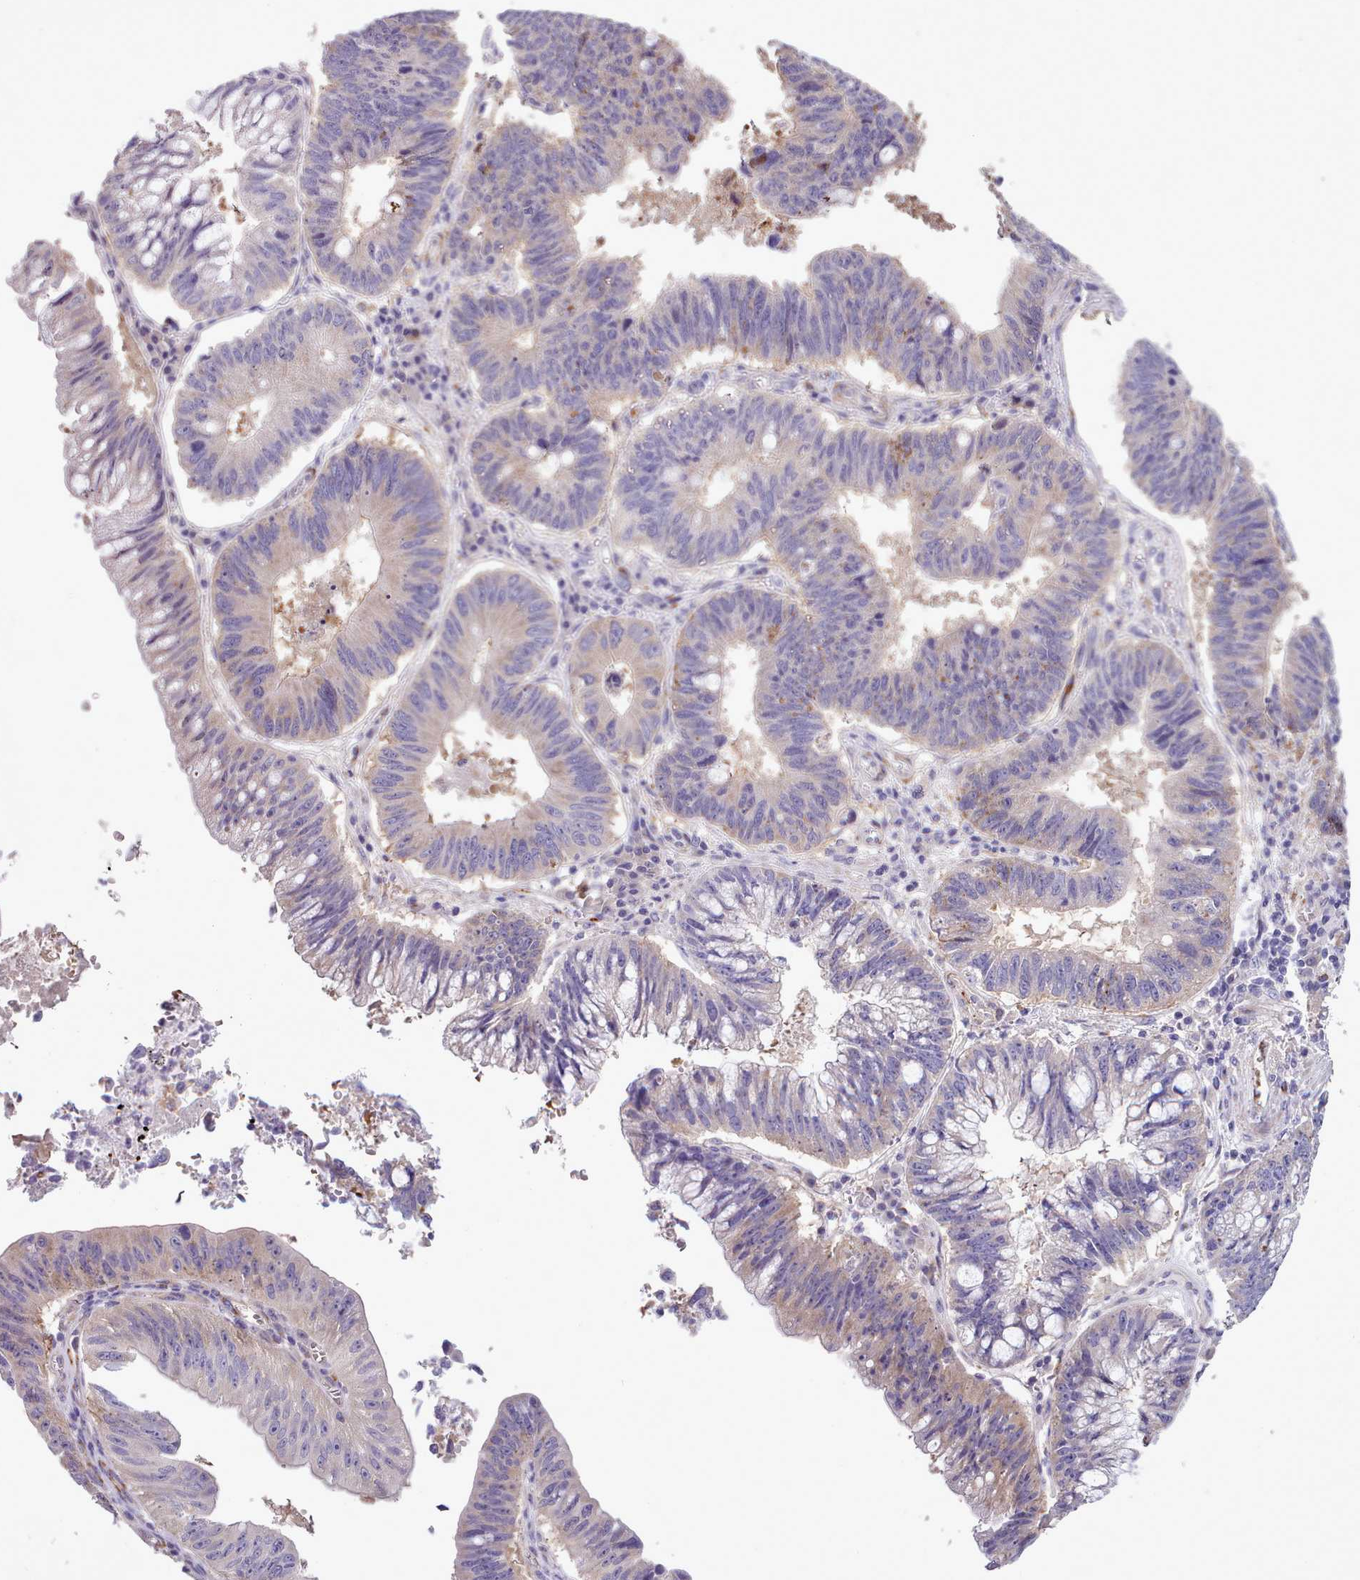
{"staining": {"intensity": "weak", "quantity": "25%-75%", "location": "cytoplasmic/membranous"}, "tissue": "stomach cancer", "cell_type": "Tumor cells", "image_type": "cancer", "snomed": [{"axis": "morphology", "description": "Adenocarcinoma, NOS"}, {"axis": "topography", "description": "Stomach"}], "caption": "Immunohistochemistry staining of stomach cancer (adenocarcinoma), which demonstrates low levels of weak cytoplasmic/membranous staining in about 25%-75% of tumor cells indicating weak cytoplasmic/membranous protein expression. The staining was performed using DAB (brown) for protein detection and nuclei were counterstained in hematoxylin (blue).", "gene": "SETX", "patient": {"sex": "male", "age": 59}}